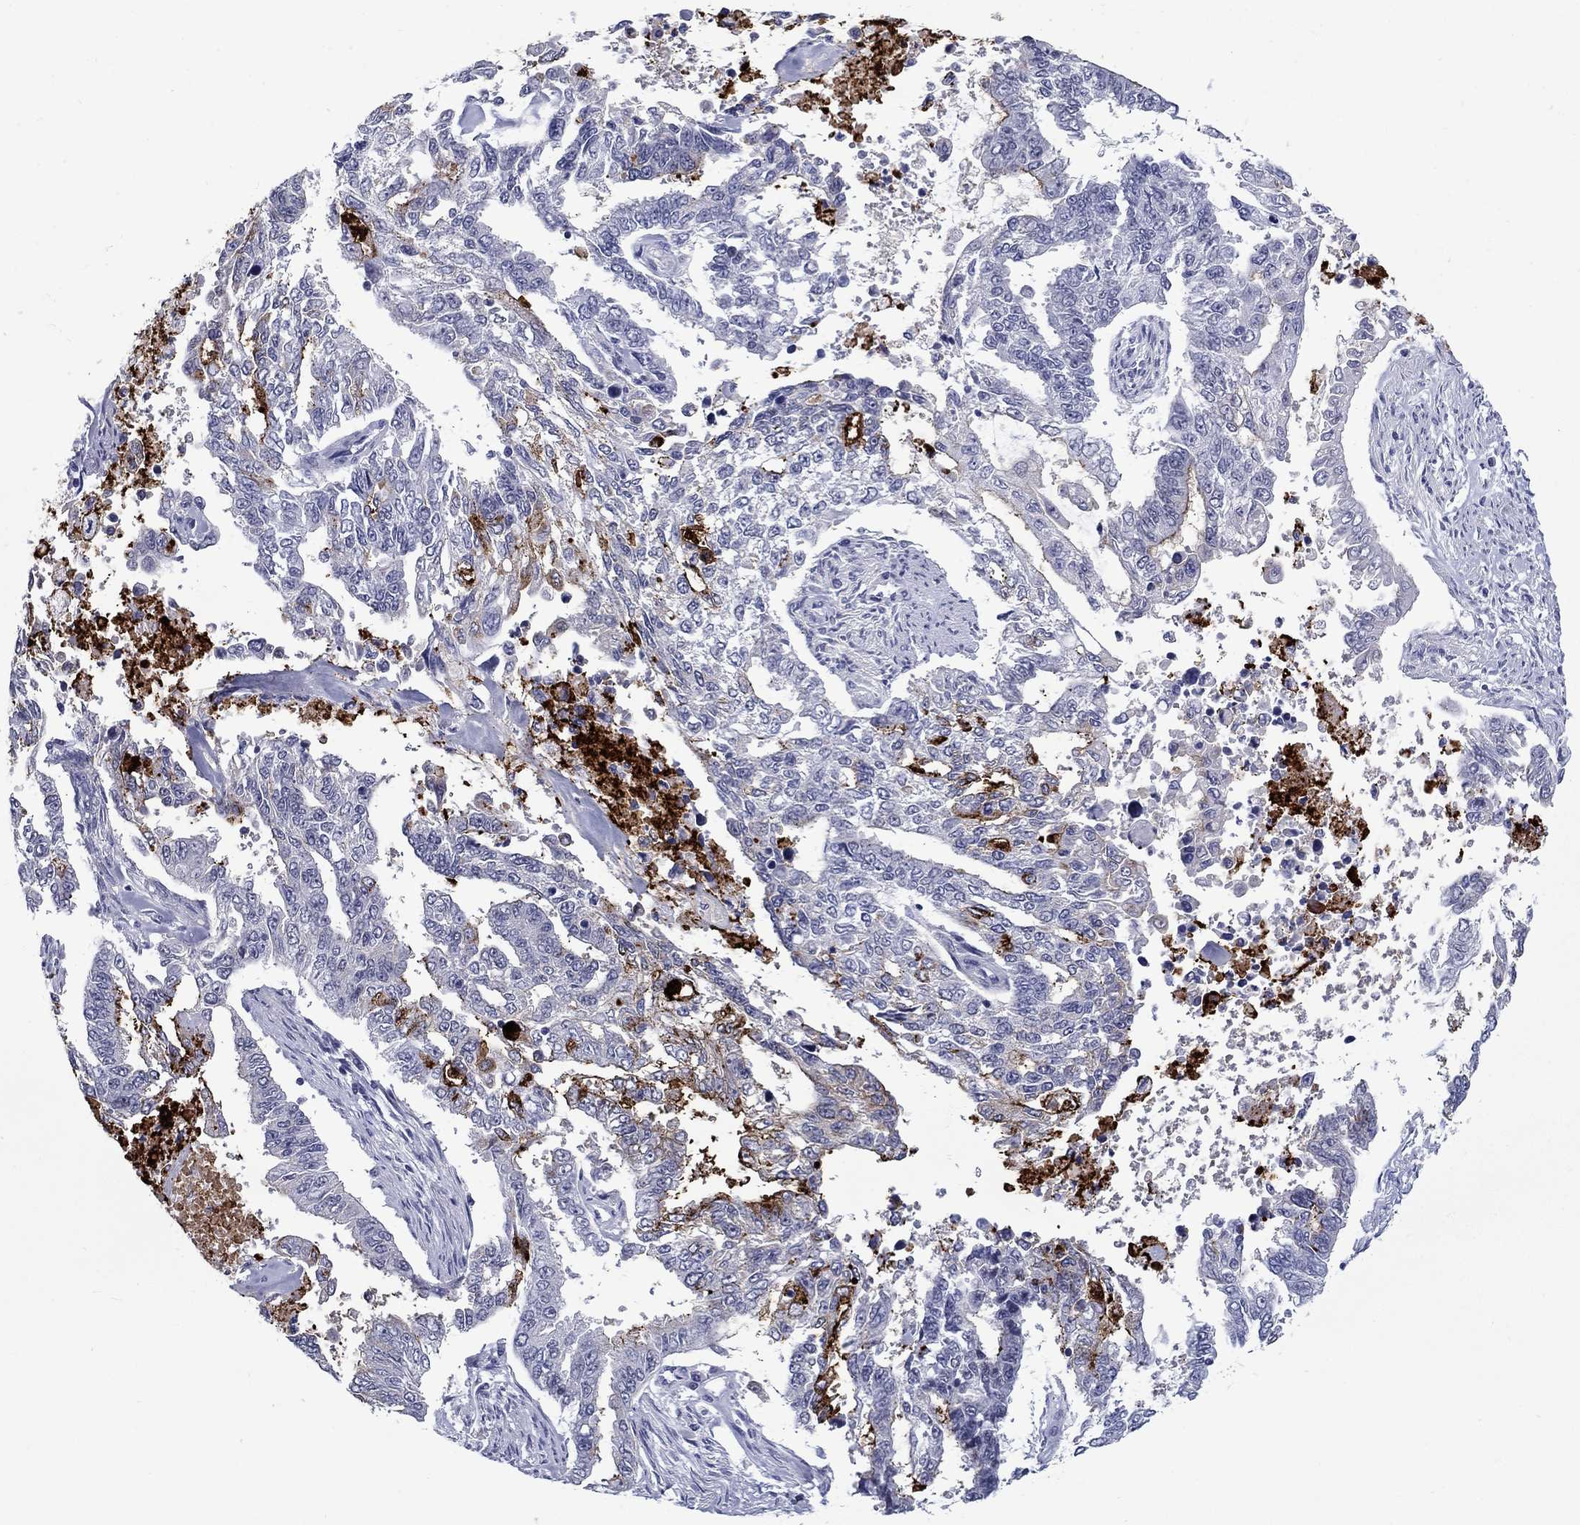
{"staining": {"intensity": "strong", "quantity": "<25%", "location": "cytoplasmic/membranous"}, "tissue": "endometrial cancer", "cell_type": "Tumor cells", "image_type": "cancer", "snomed": [{"axis": "morphology", "description": "Adenocarcinoma, NOS"}, {"axis": "topography", "description": "Uterus"}], "caption": "Immunohistochemical staining of endometrial cancer exhibits medium levels of strong cytoplasmic/membranous protein expression in approximately <25% of tumor cells.", "gene": "C4orf19", "patient": {"sex": "female", "age": 59}}